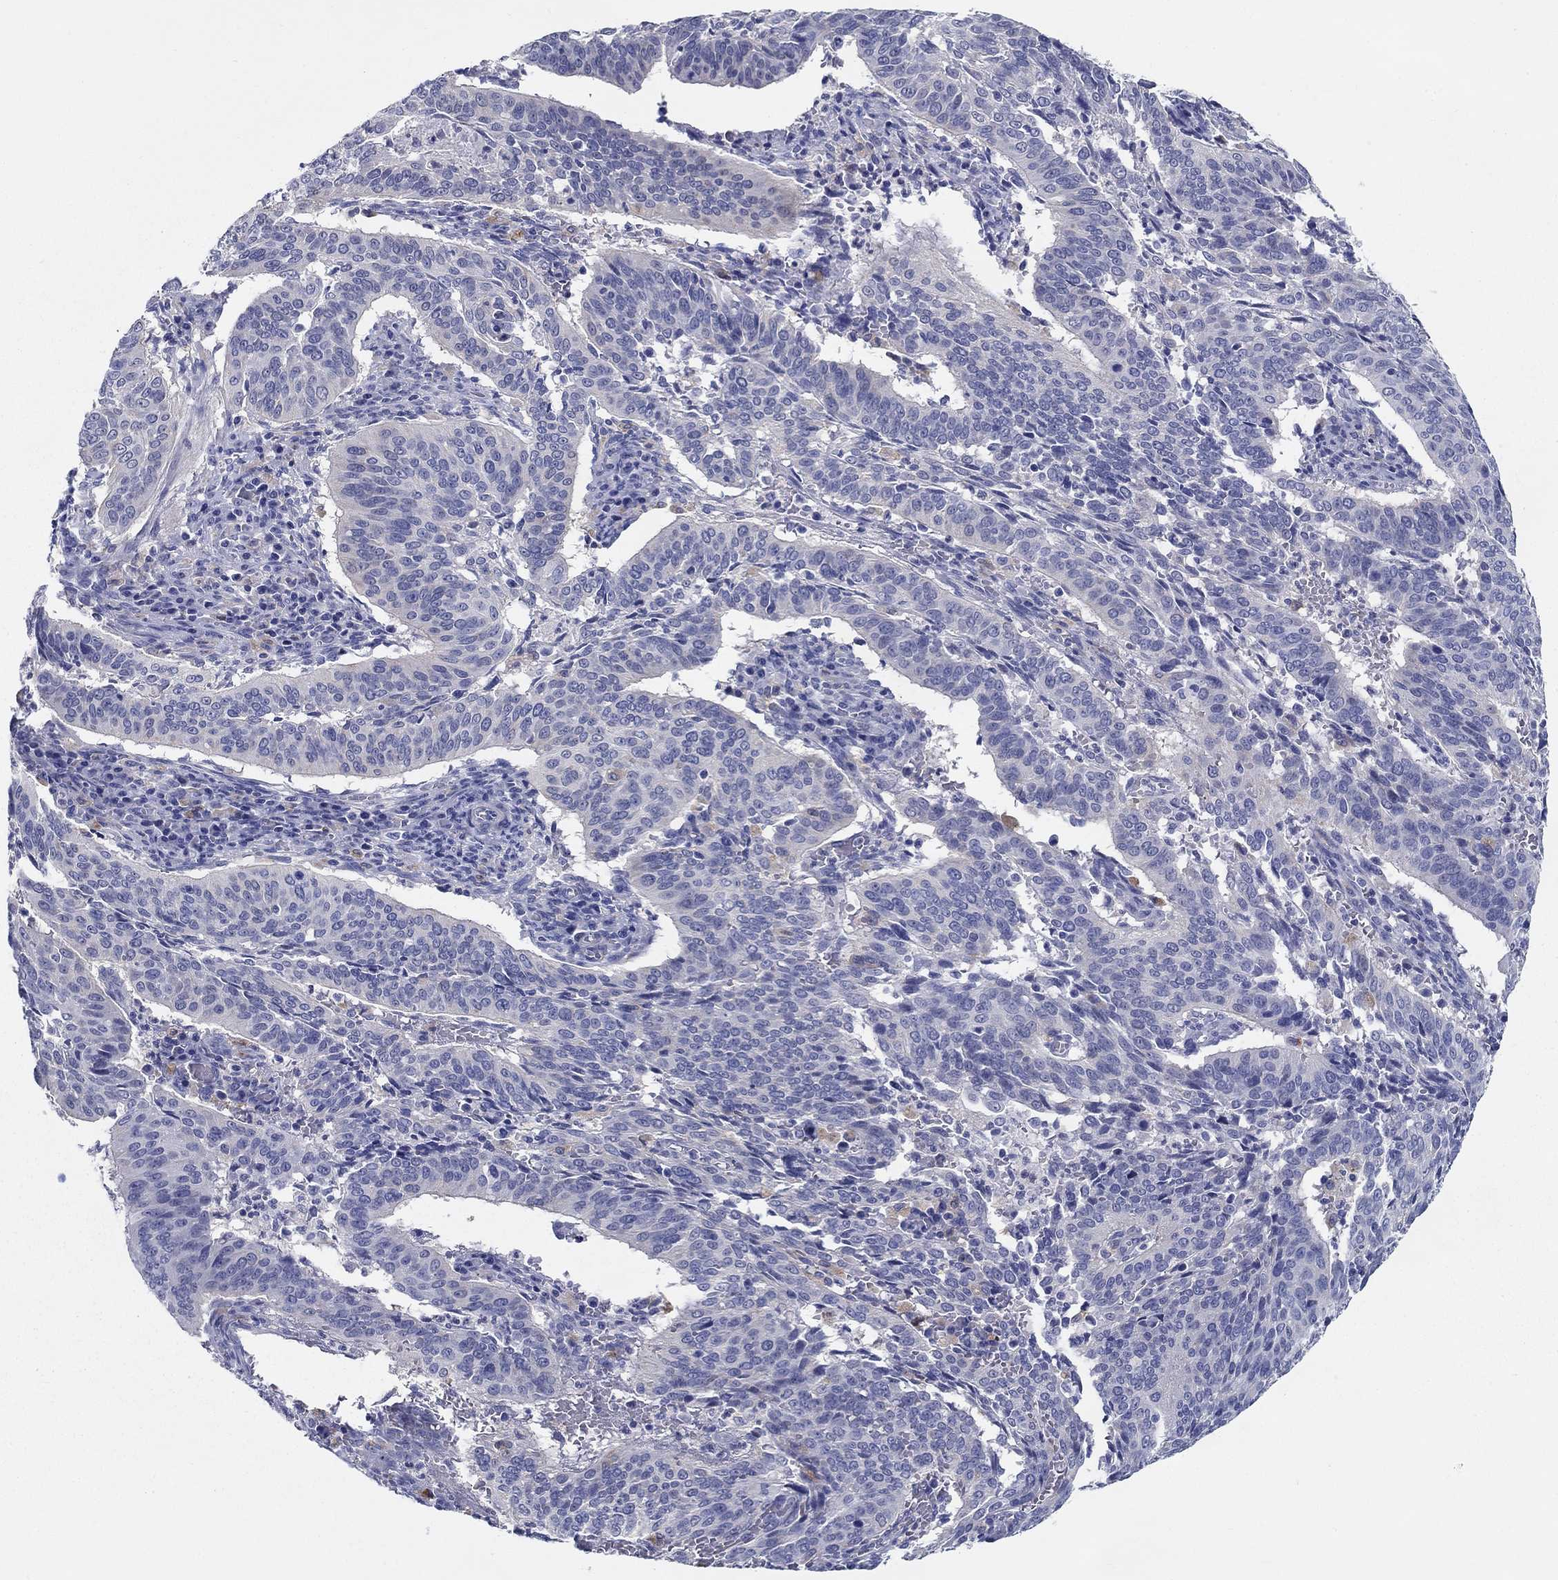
{"staining": {"intensity": "negative", "quantity": "none", "location": "none"}, "tissue": "cervical cancer", "cell_type": "Tumor cells", "image_type": "cancer", "snomed": [{"axis": "morphology", "description": "Normal tissue, NOS"}, {"axis": "morphology", "description": "Squamous cell carcinoma, NOS"}, {"axis": "topography", "description": "Cervix"}], "caption": "A histopathology image of human cervical cancer is negative for staining in tumor cells.", "gene": "RAP1GAP", "patient": {"sex": "female", "age": 39}}